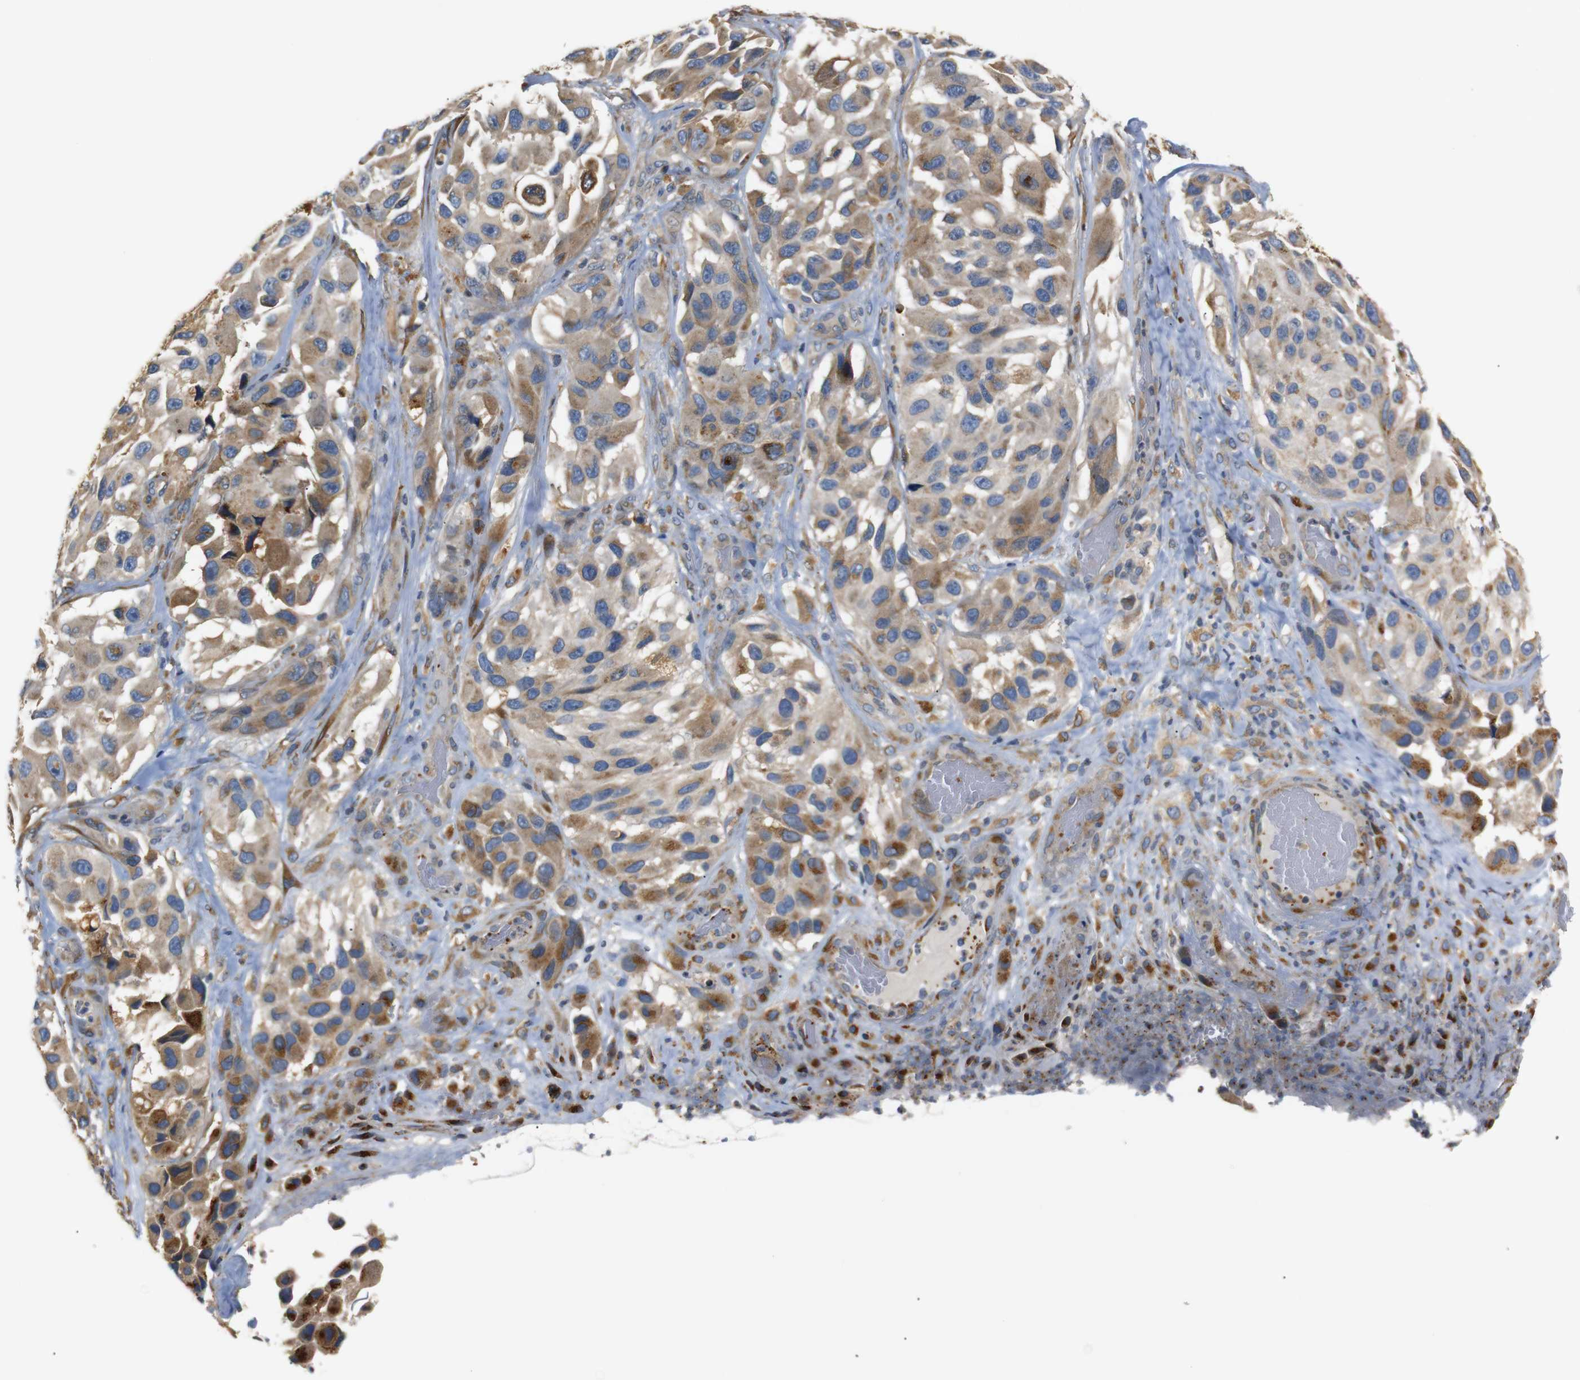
{"staining": {"intensity": "moderate", "quantity": ">75%", "location": "cytoplasmic/membranous"}, "tissue": "melanoma", "cell_type": "Tumor cells", "image_type": "cancer", "snomed": [{"axis": "morphology", "description": "Malignant melanoma, NOS"}, {"axis": "topography", "description": "Skin"}], "caption": "IHC image of malignant melanoma stained for a protein (brown), which reveals medium levels of moderate cytoplasmic/membranous positivity in approximately >75% of tumor cells.", "gene": "TMED2", "patient": {"sex": "female", "age": 73}}